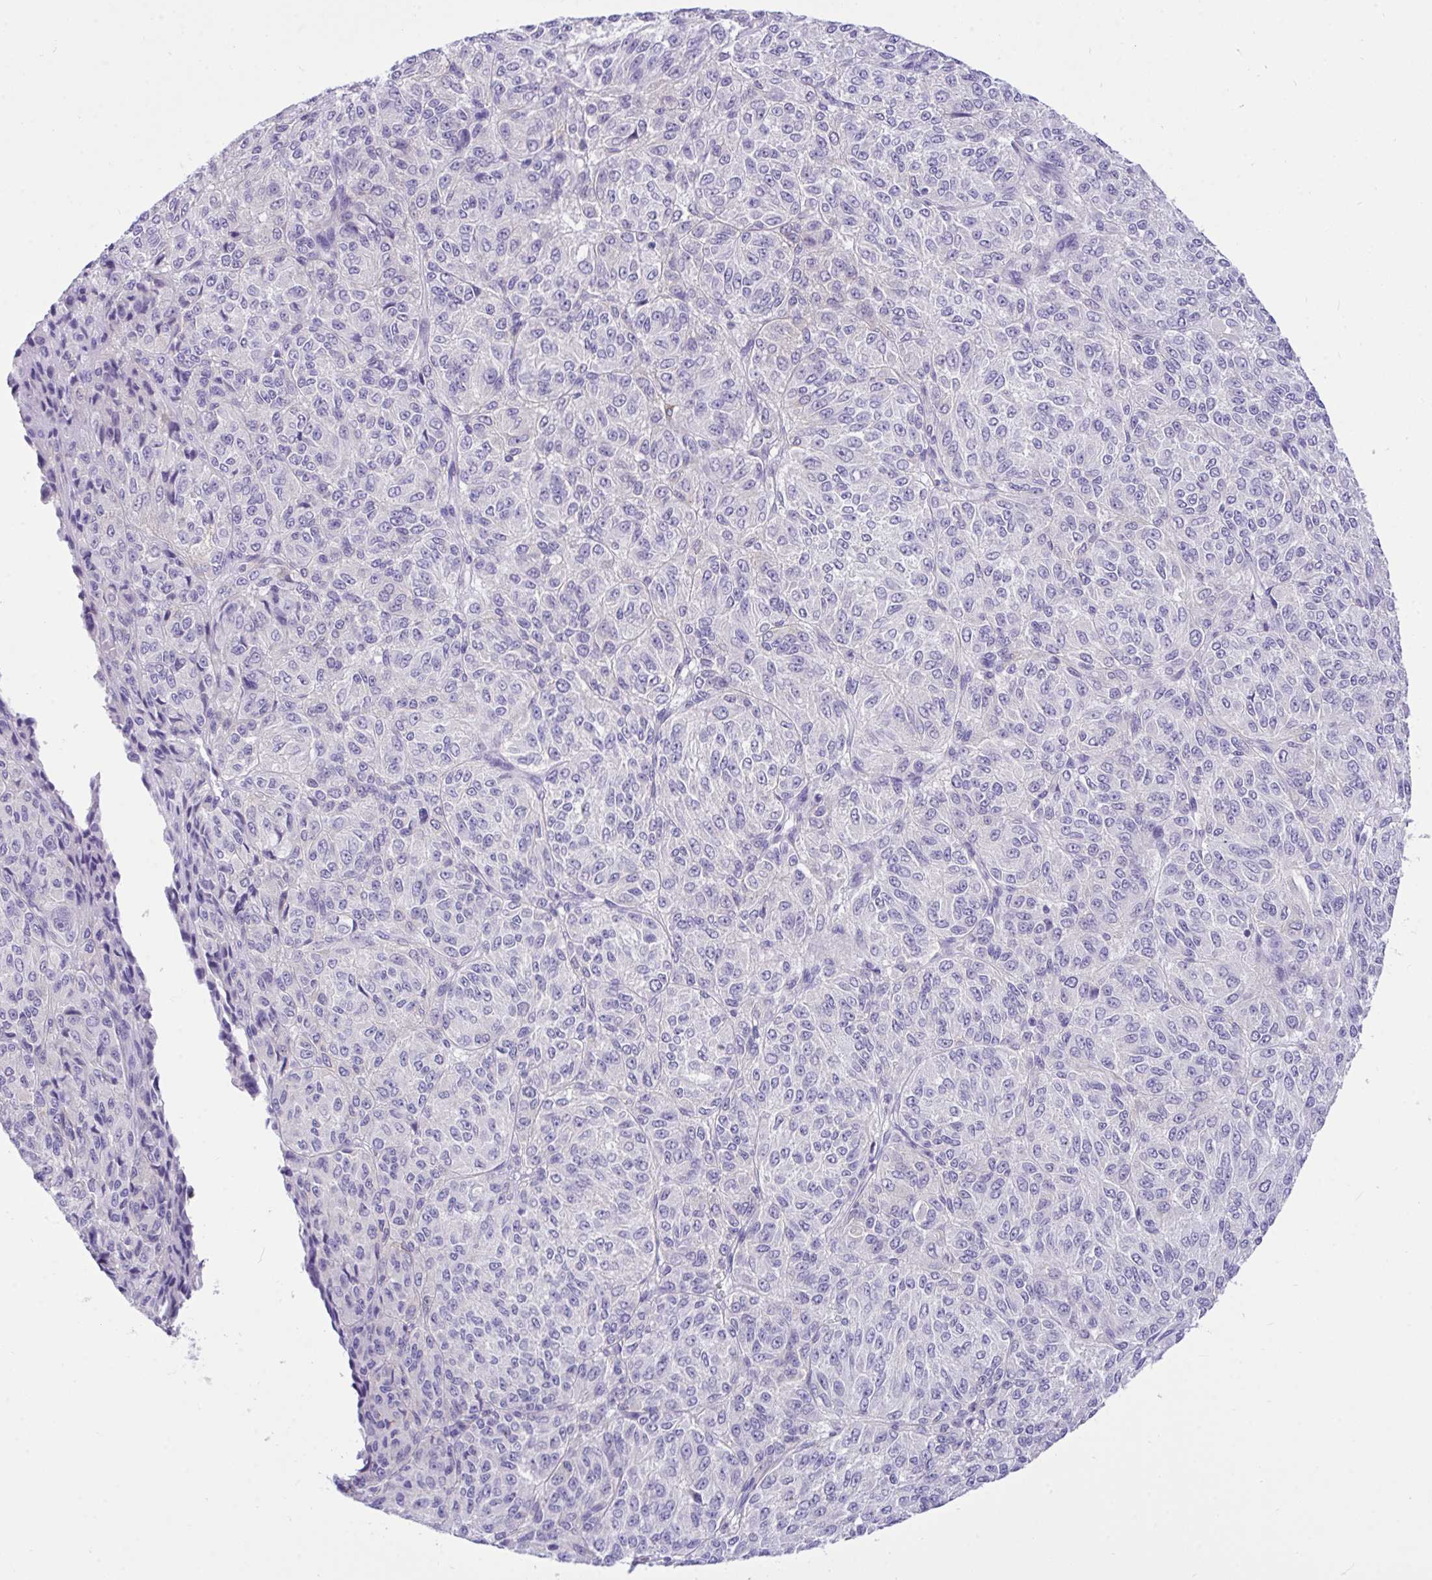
{"staining": {"intensity": "negative", "quantity": "none", "location": "none"}, "tissue": "melanoma", "cell_type": "Tumor cells", "image_type": "cancer", "snomed": [{"axis": "morphology", "description": "Malignant melanoma, Metastatic site"}, {"axis": "topography", "description": "Brain"}], "caption": "IHC of human malignant melanoma (metastatic site) shows no expression in tumor cells.", "gene": "TLN2", "patient": {"sex": "female", "age": 56}}